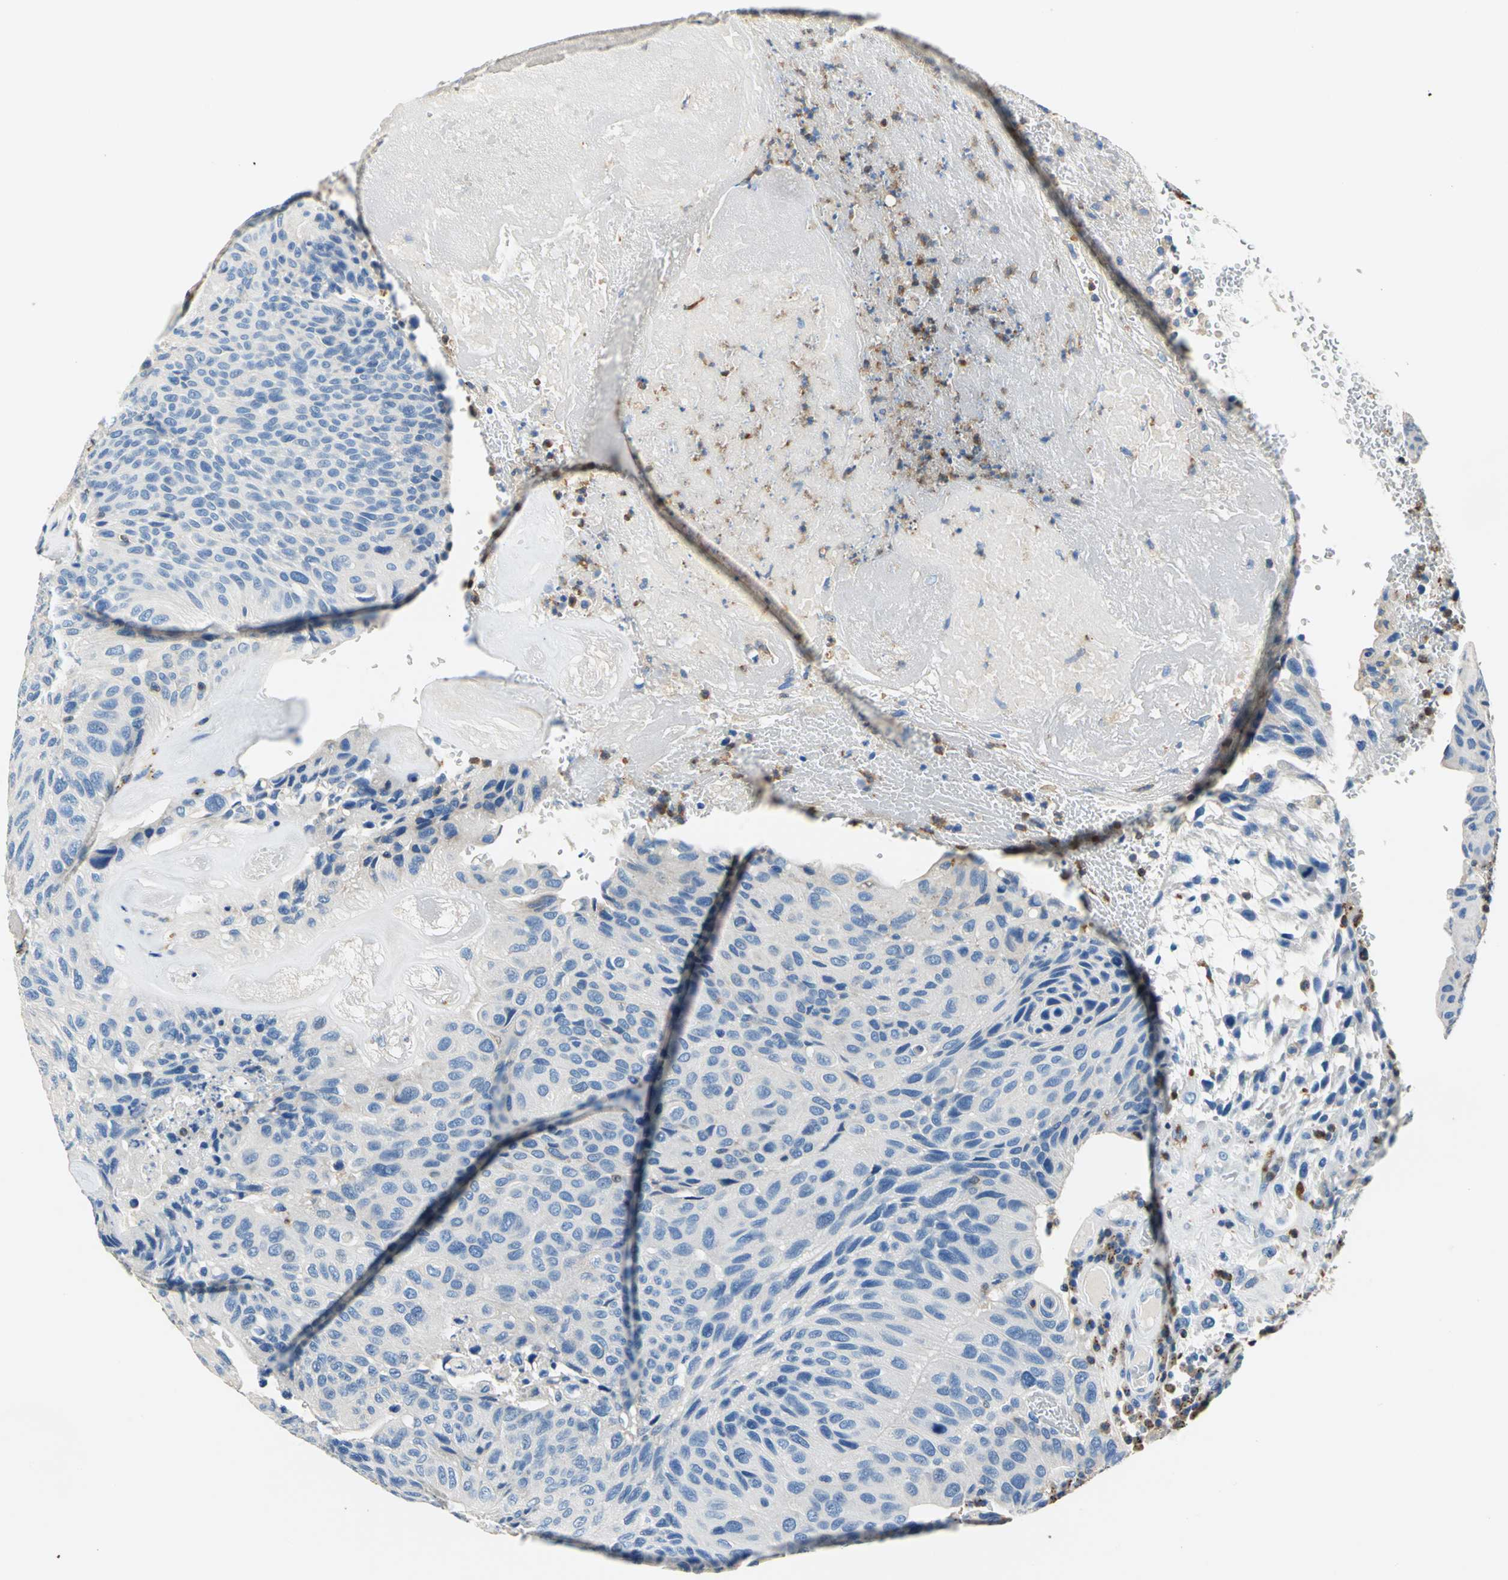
{"staining": {"intensity": "negative", "quantity": "none", "location": "none"}, "tissue": "urothelial cancer", "cell_type": "Tumor cells", "image_type": "cancer", "snomed": [{"axis": "morphology", "description": "Urothelial carcinoma, High grade"}, {"axis": "topography", "description": "Urinary bladder"}], "caption": "IHC histopathology image of high-grade urothelial carcinoma stained for a protein (brown), which shows no staining in tumor cells.", "gene": "SEPTIN6", "patient": {"sex": "male", "age": 66}}